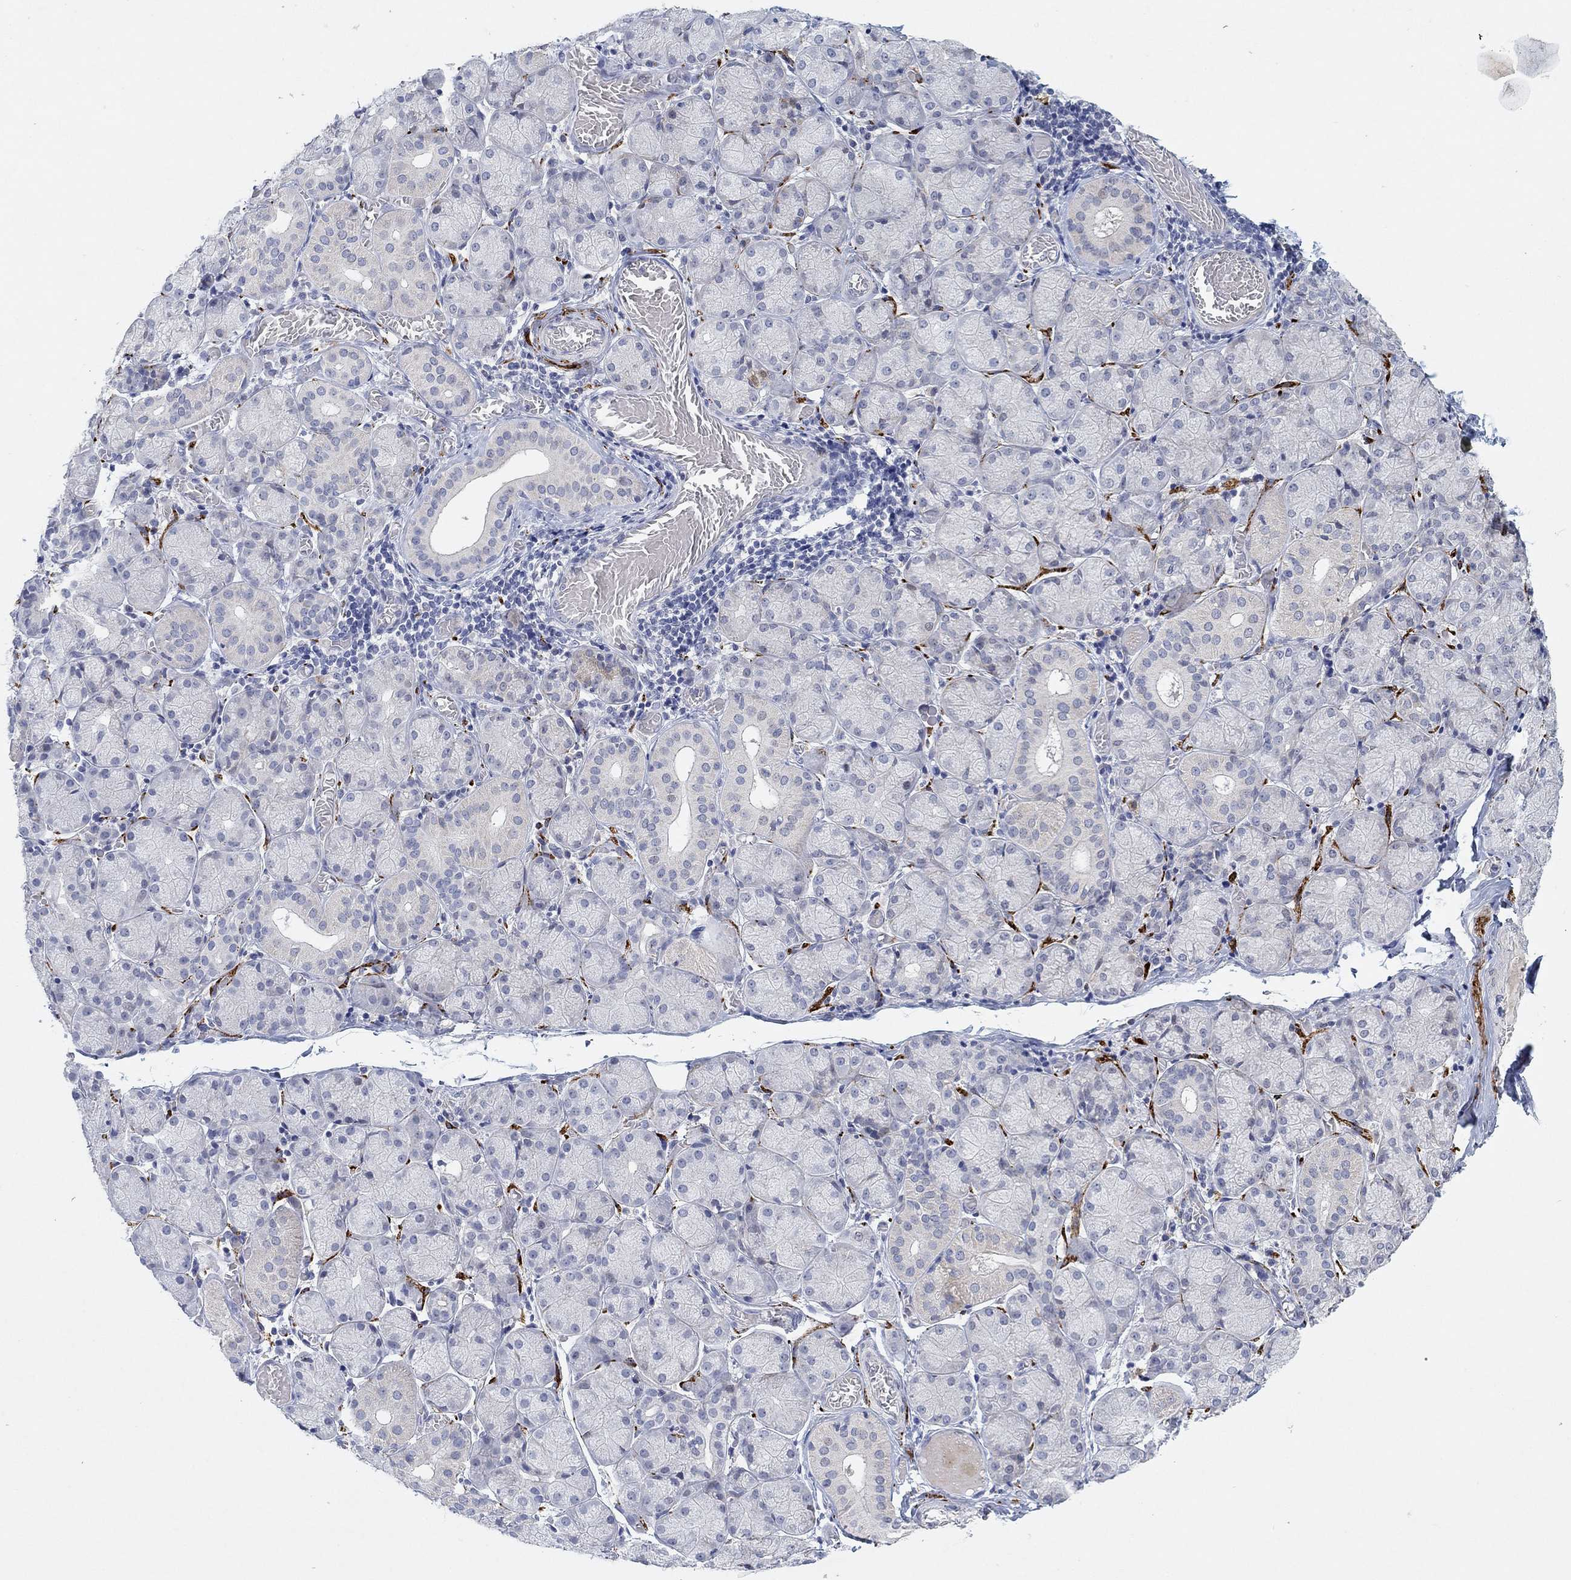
{"staining": {"intensity": "negative", "quantity": "none", "location": "none"}, "tissue": "salivary gland", "cell_type": "Glandular cells", "image_type": "normal", "snomed": [{"axis": "morphology", "description": "Normal tissue, NOS"}, {"axis": "topography", "description": "Salivary gland"}, {"axis": "topography", "description": "Peripheral nerve tissue"}], "caption": "Glandular cells show no significant protein staining in normal salivary gland. The staining was performed using DAB (3,3'-diaminobenzidine) to visualize the protein expression in brown, while the nuclei were stained in blue with hematoxylin (Magnification: 20x).", "gene": "VAT1L", "patient": {"sex": "female", "age": 24}}